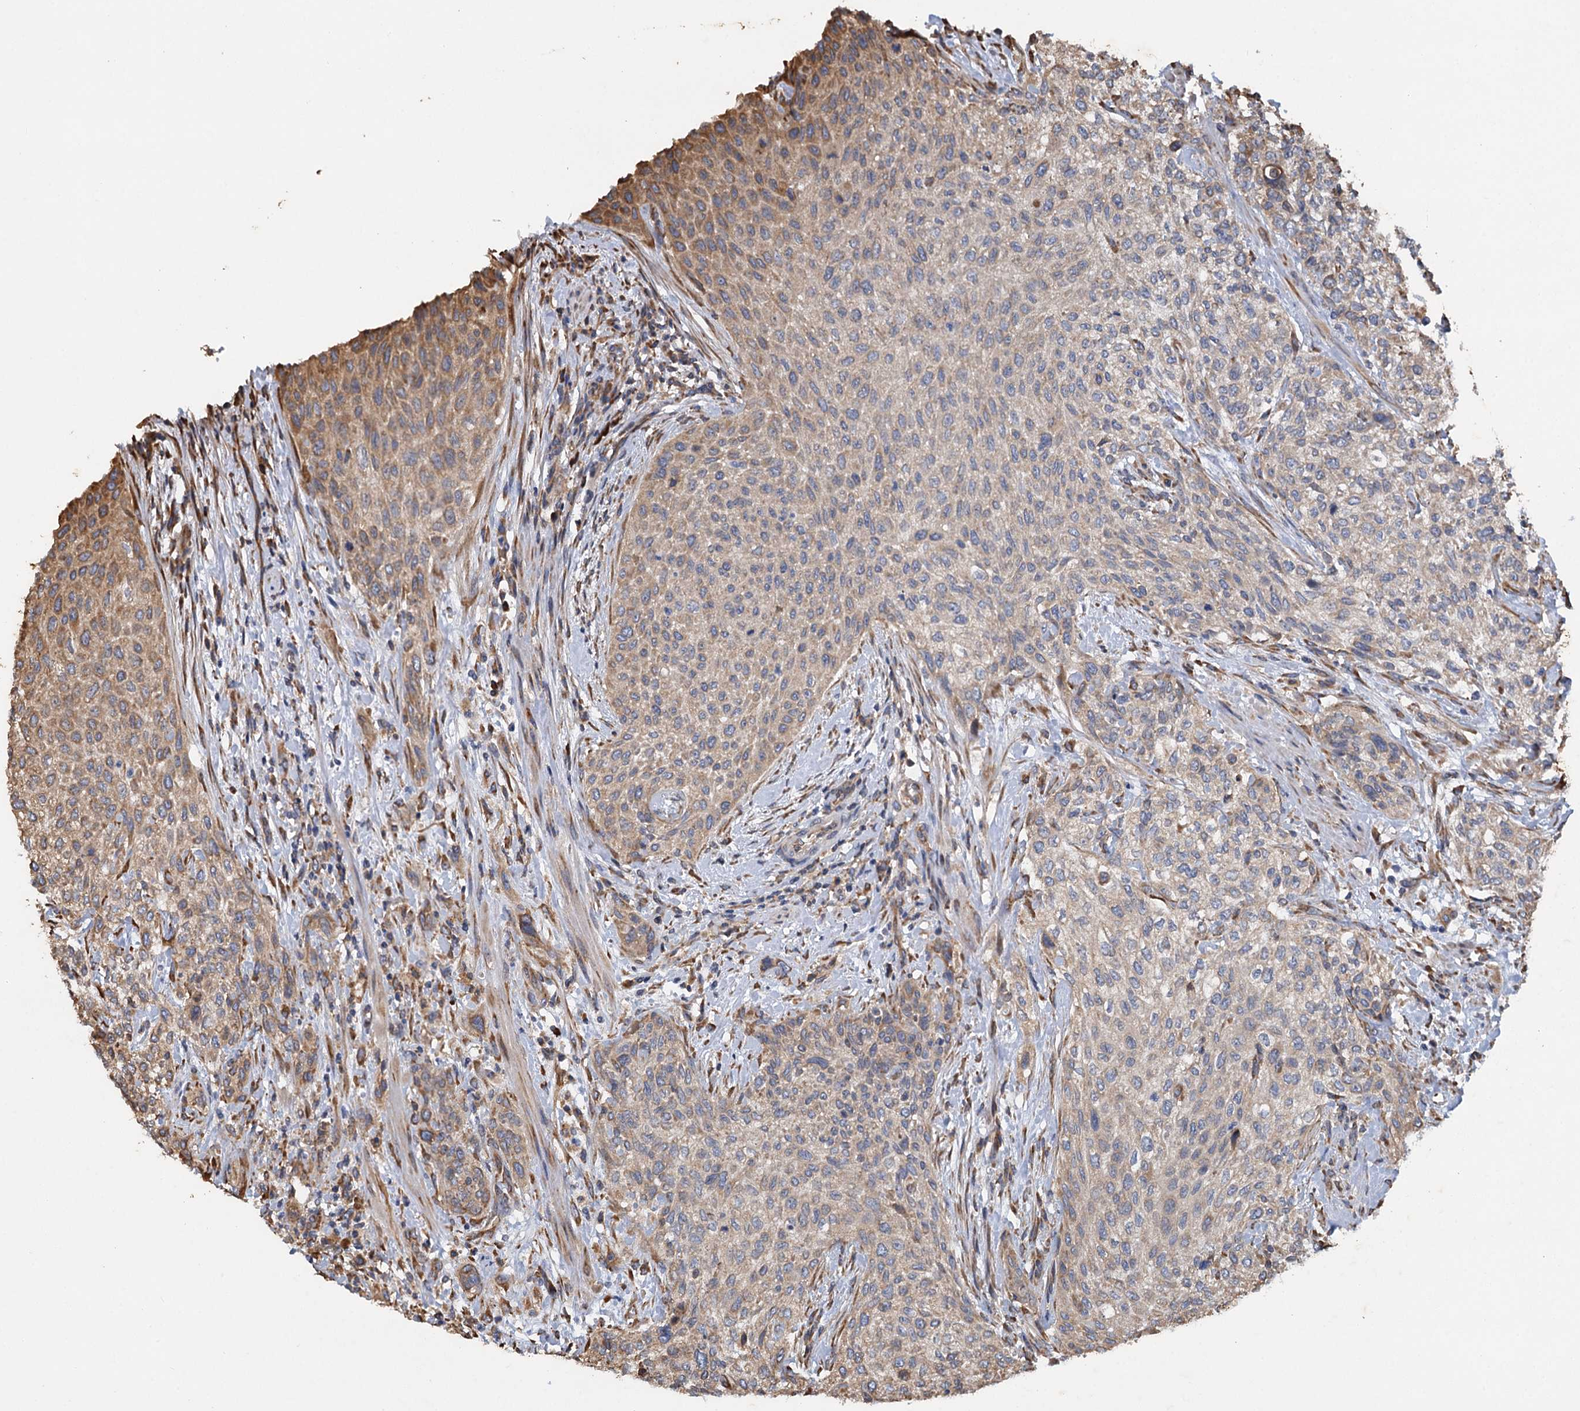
{"staining": {"intensity": "moderate", "quantity": "25%-75%", "location": "cytoplasmic/membranous"}, "tissue": "urothelial cancer", "cell_type": "Tumor cells", "image_type": "cancer", "snomed": [{"axis": "morphology", "description": "Normal tissue, NOS"}, {"axis": "morphology", "description": "Urothelial carcinoma, NOS"}, {"axis": "topography", "description": "Urinary bladder"}, {"axis": "topography", "description": "Peripheral nerve tissue"}], "caption": "Protein expression analysis of human transitional cell carcinoma reveals moderate cytoplasmic/membranous expression in approximately 25%-75% of tumor cells.", "gene": "LINS1", "patient": {"sex": "male", "age": 35}}